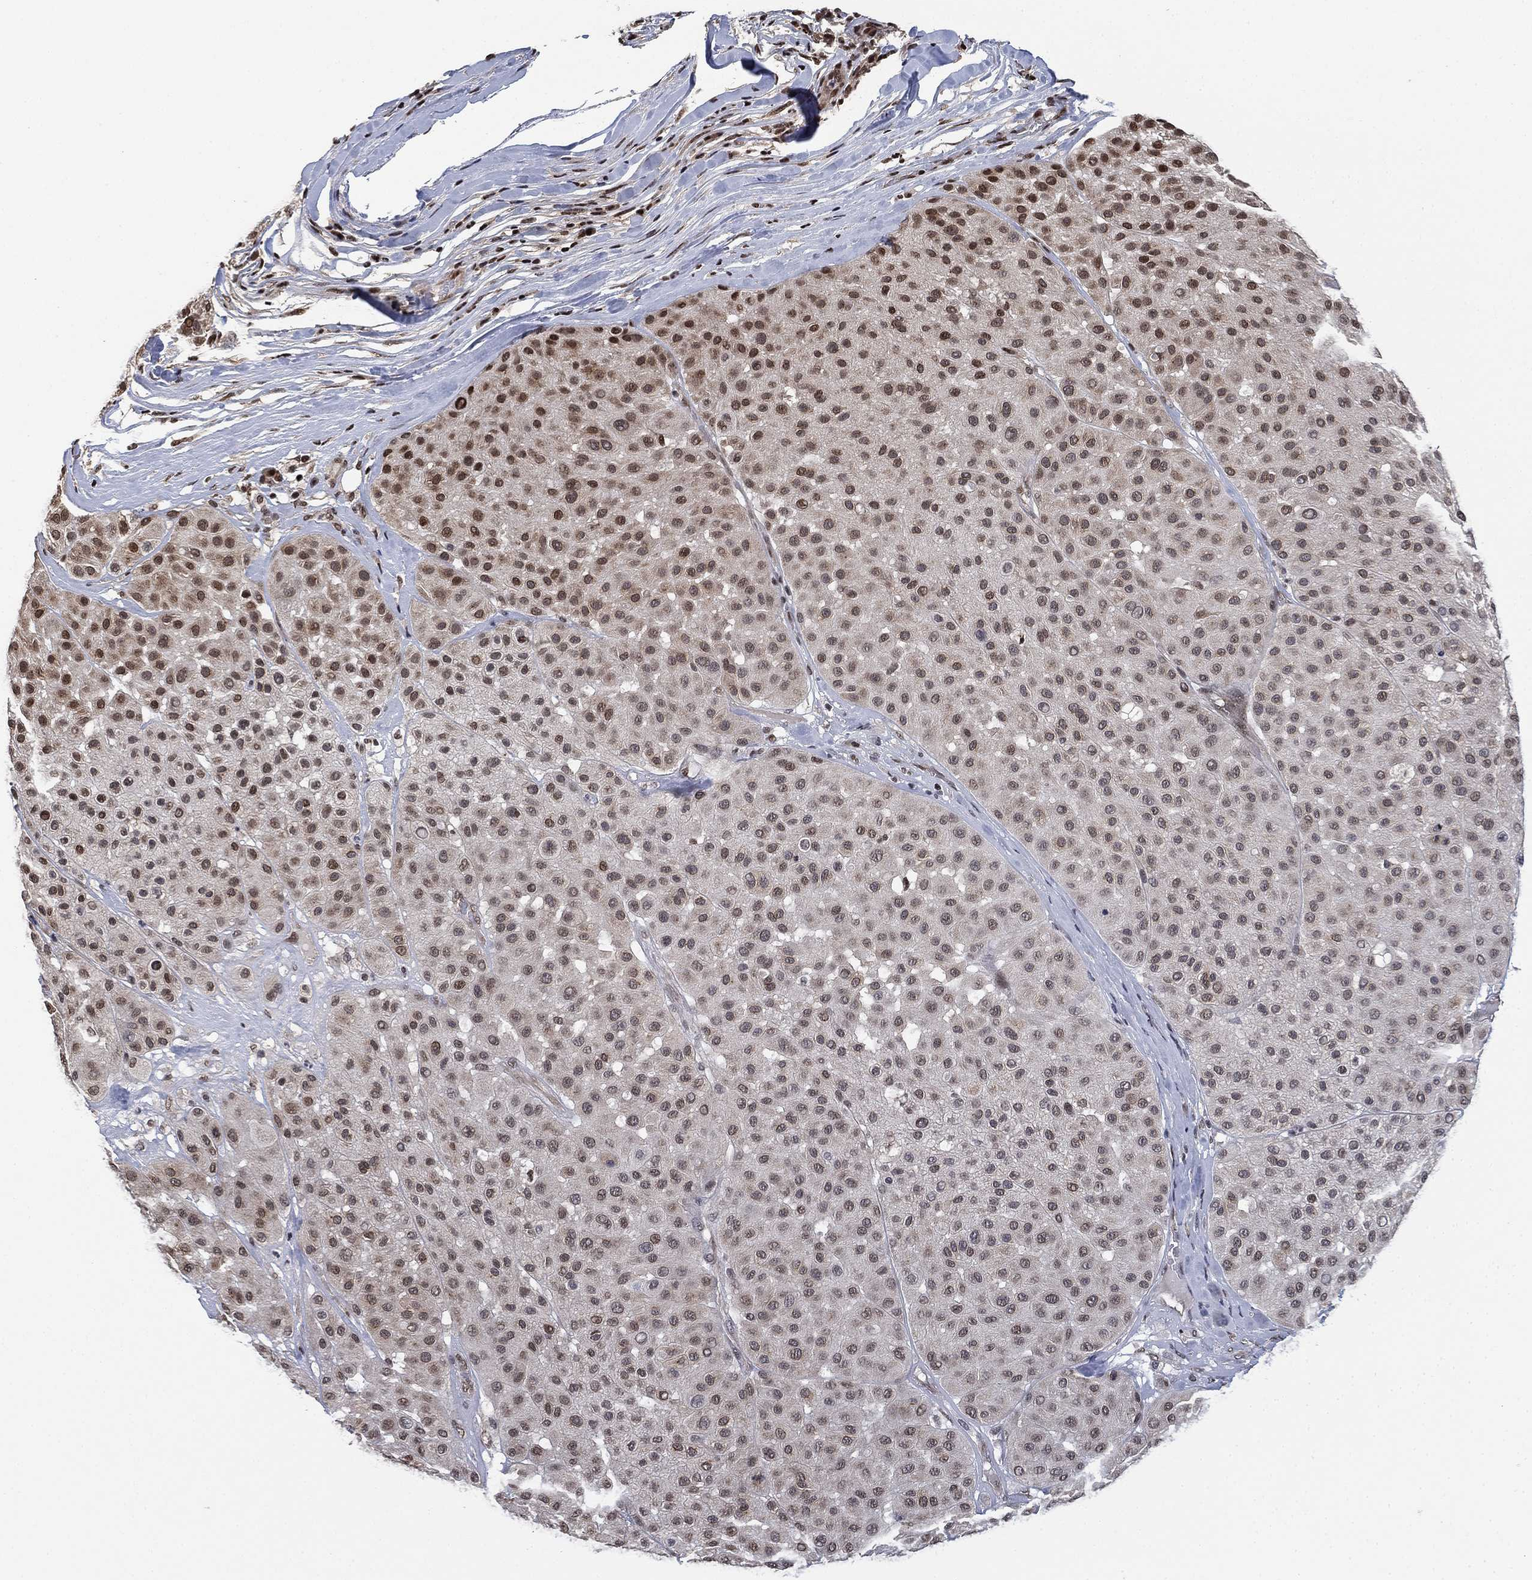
{"staining": {"intensity": "strong", "quantity": "<25%", "location": "nuclear"}, "tissue": "melanoma", "cell_type": "Tumor cells", "image_type": "cancer", "snomed": [{"axis": "morphology", "description": "Malignant melanoma, Metastatic site"}, {"axis": "topography", "description": "Smooth muscle"}], "caption": "Malignant melanoma (metastatic site) stained with a protein marker shows strong staining in tumor cells.", "gene": "ZSCAN30", "patient": {"sex": "male", "age": 41}}